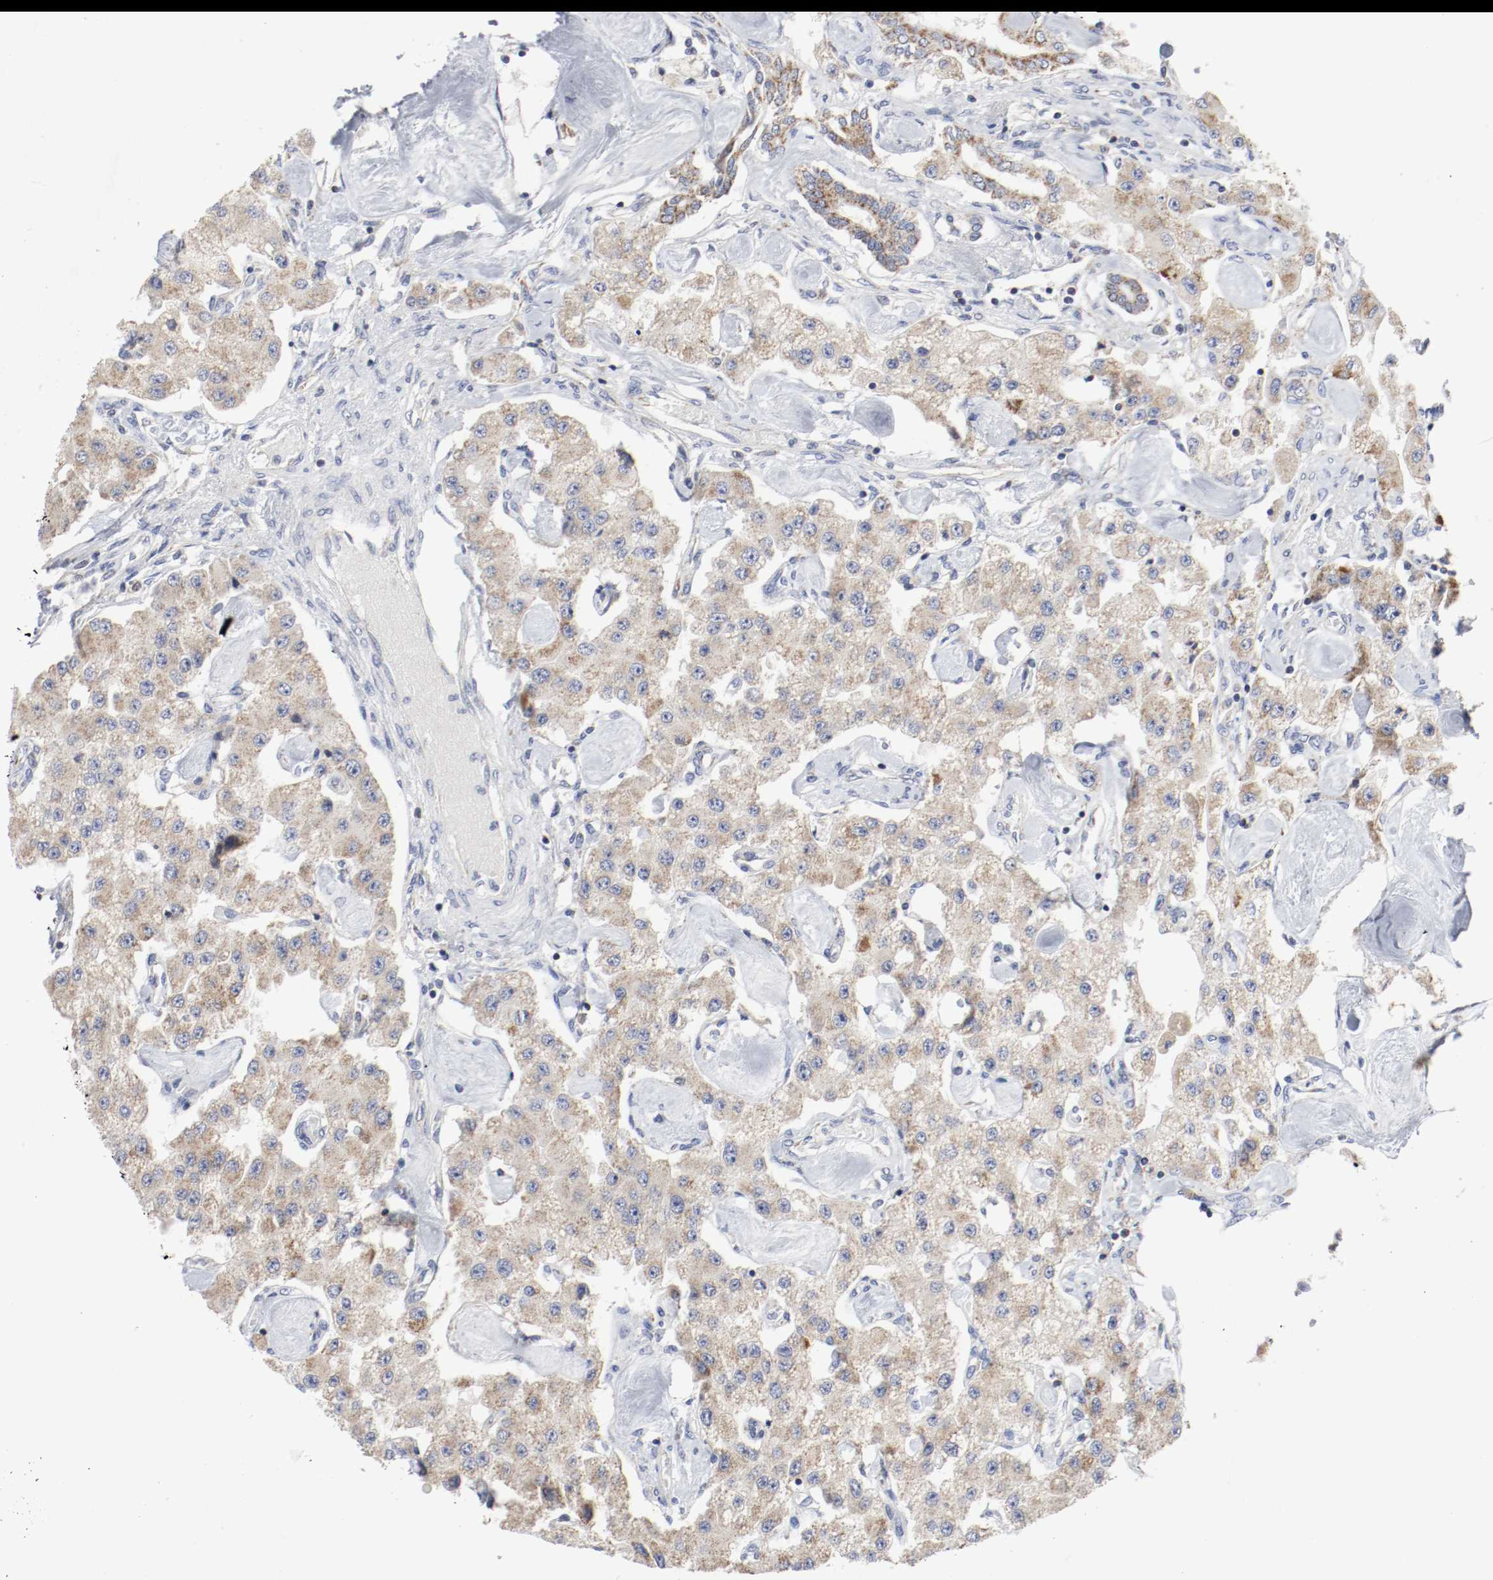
{"staining": {"intensity": "moderate", "quantity": ">75%", "location": "cytoplasmic/membranous"}, "tissue": "carcinoid", "cell_type": "Tumor cells", "image_type": "cancer", "snomed": [{"axis": "morphology", "description": "Carcinoid, malignant, NOS"}, {"axis": "topography", "description": "Pancreas"}], "caption": "The image shows staining of carcinoid, revealing moderate cytoplasmic/membranous protein positivity (brown color) within tumor cells.", "gene": "AFG3L2", "patient": {"sex": "male", "age": 41}}